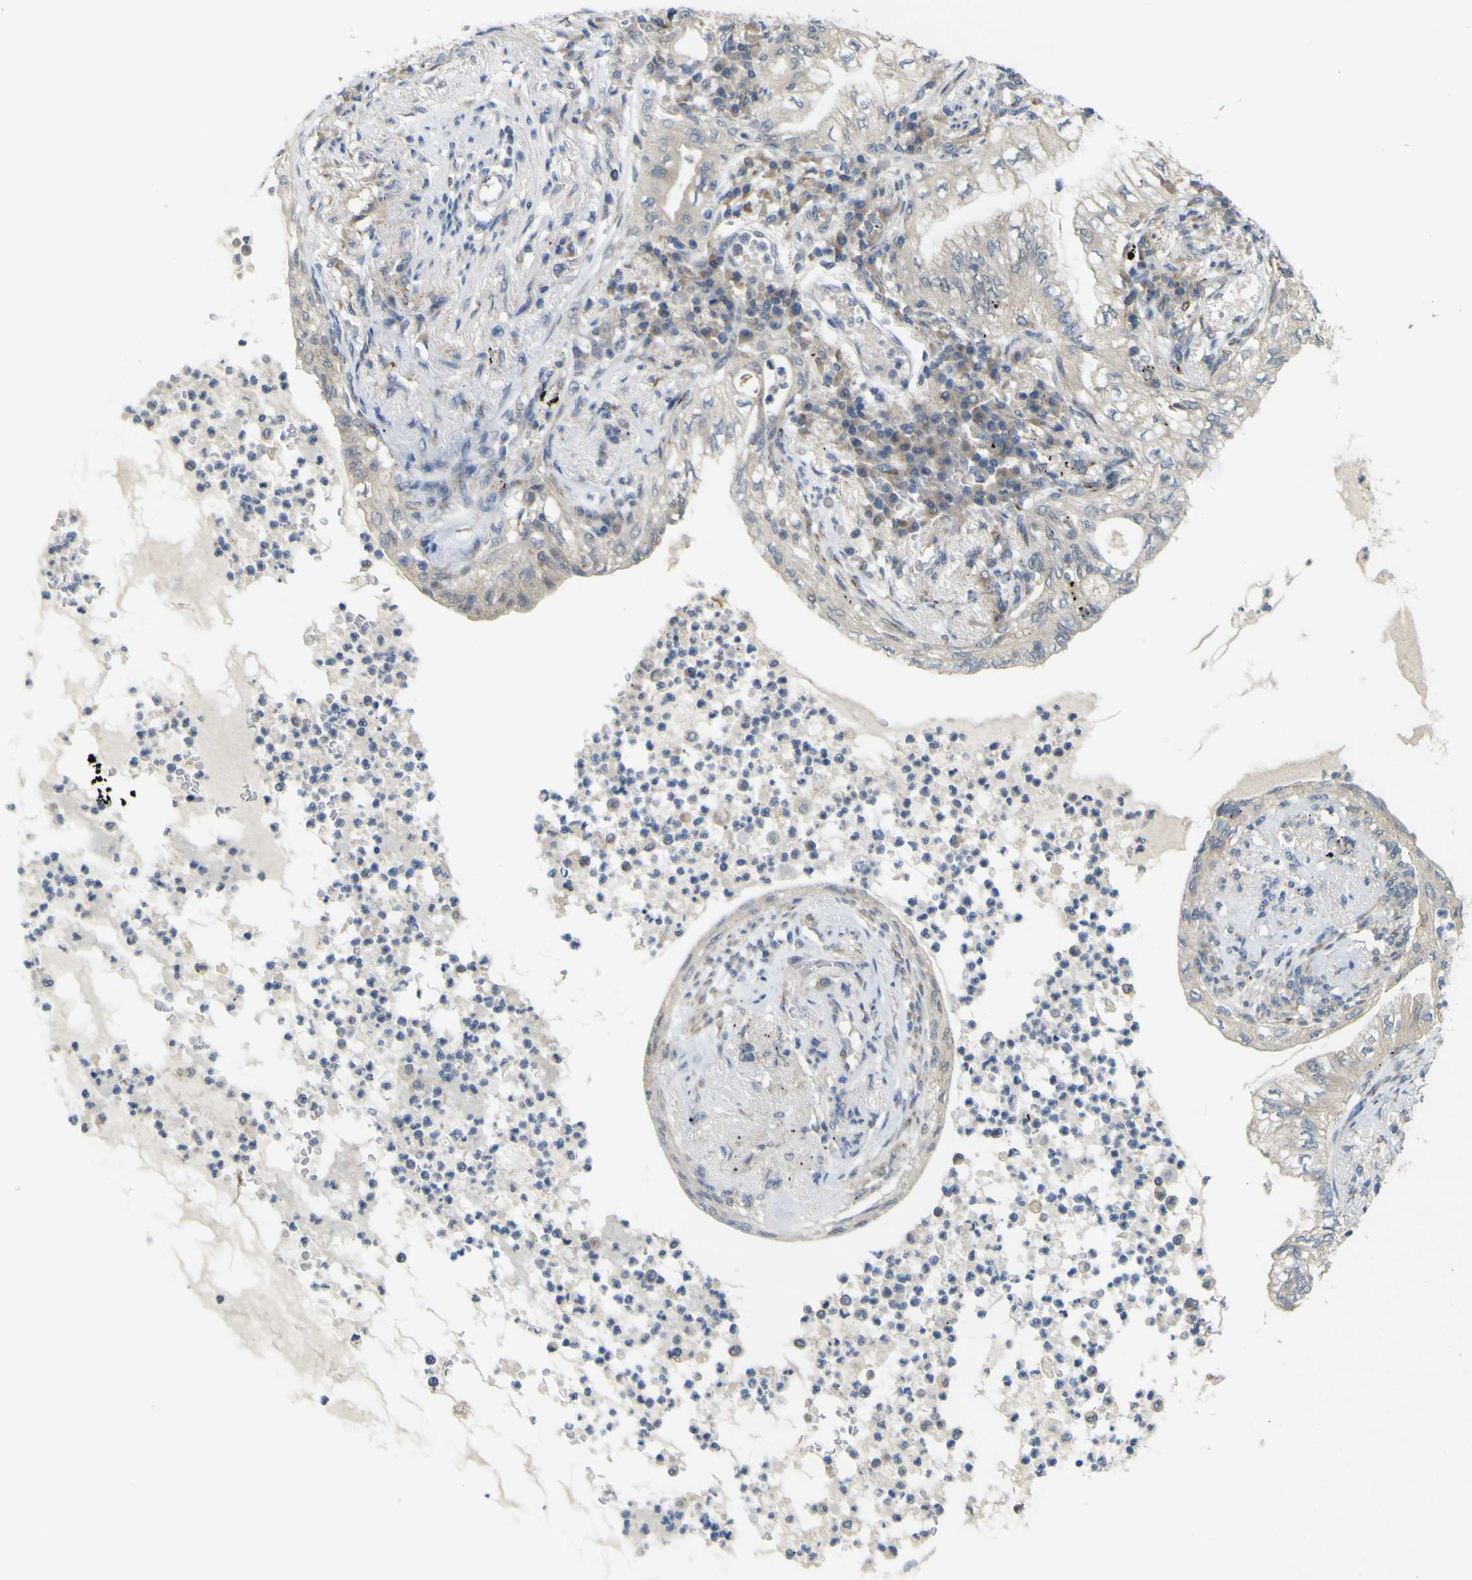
{"staining": {"intensity": "negative", "quantity": "none", "location": "none"}, "tissue": "lung cancer", "cell_type": "Tumor cells", "image_type": "cancer", "snomed": [{"axis": "morphology", "description": "Normal tissue, NOS"}, {"axis": "morphology", "description": "Adenocarcinoma, NOS"}, {"axis": "topography", "description": "Bronchus"}, {"axis": "topography", "description": "Lung"}], "caption": "IHC micrograph of human adenocarcinoma (lung) stained for a protein (brown), which shows no positivity in tumor cells.", "gene": "IGF2R", "patient": {"sex": "female", "age": 70}}